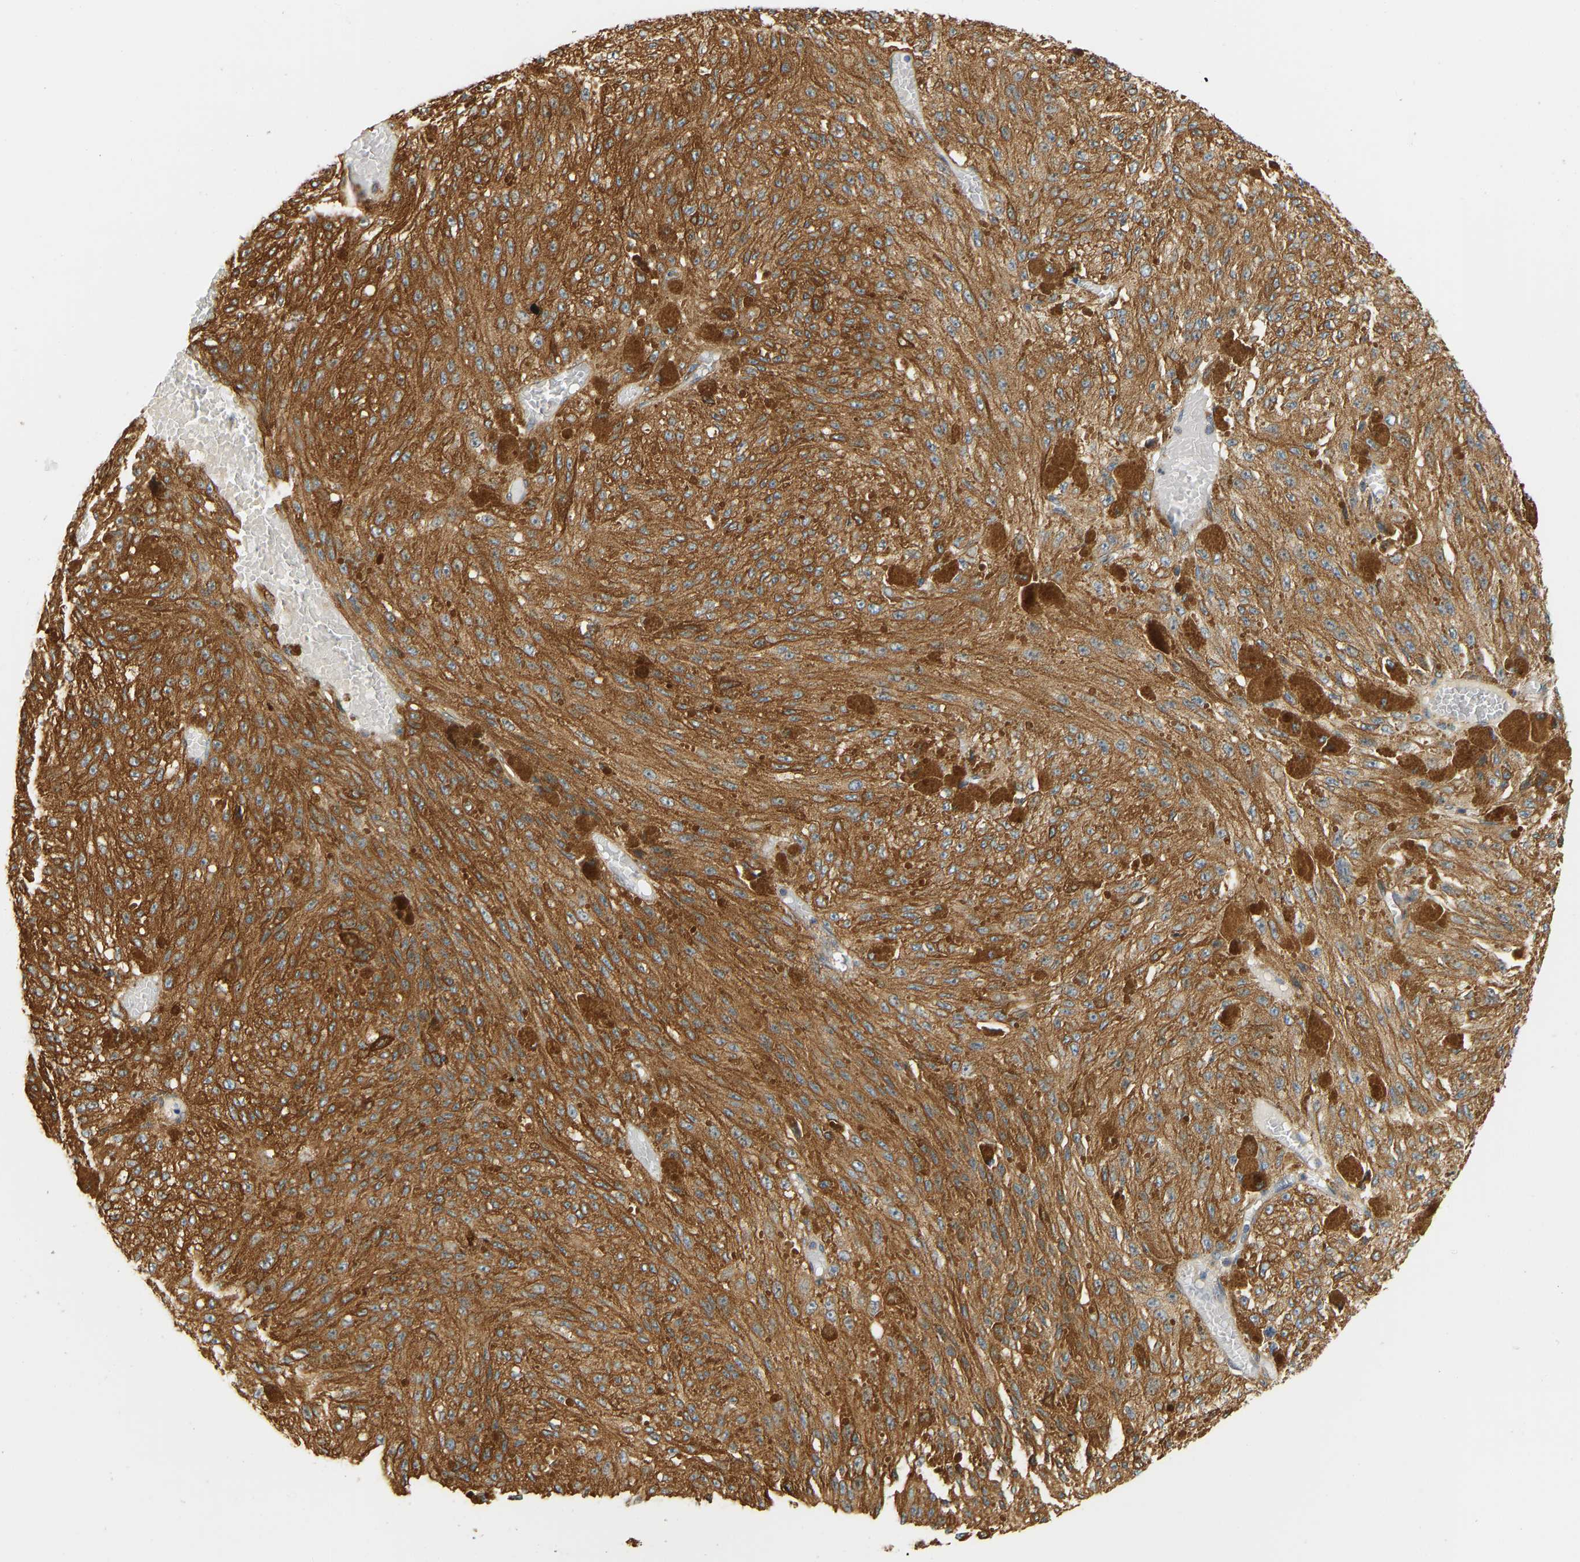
{"staining": {"intensity": "moderate", "quantity": ">75%", "location": "cytoplasmic/membranous"}, "tissue": "melanoma", "cell_type": "Tumor cells", "image_type": "cancer", "snomed": [{"axis": "morphology", "description": "Malignant melanoma, NOS"}, {"axis": "topography", "description": "Other"}], "caption": "Immunohistochemical staining of melanoma reveals moderate cytoplasmic/membranous protein expression in approximately >75% of tumor cells.", "gene": "CEP57", "patient": {"sex": "male", "age": 79}}